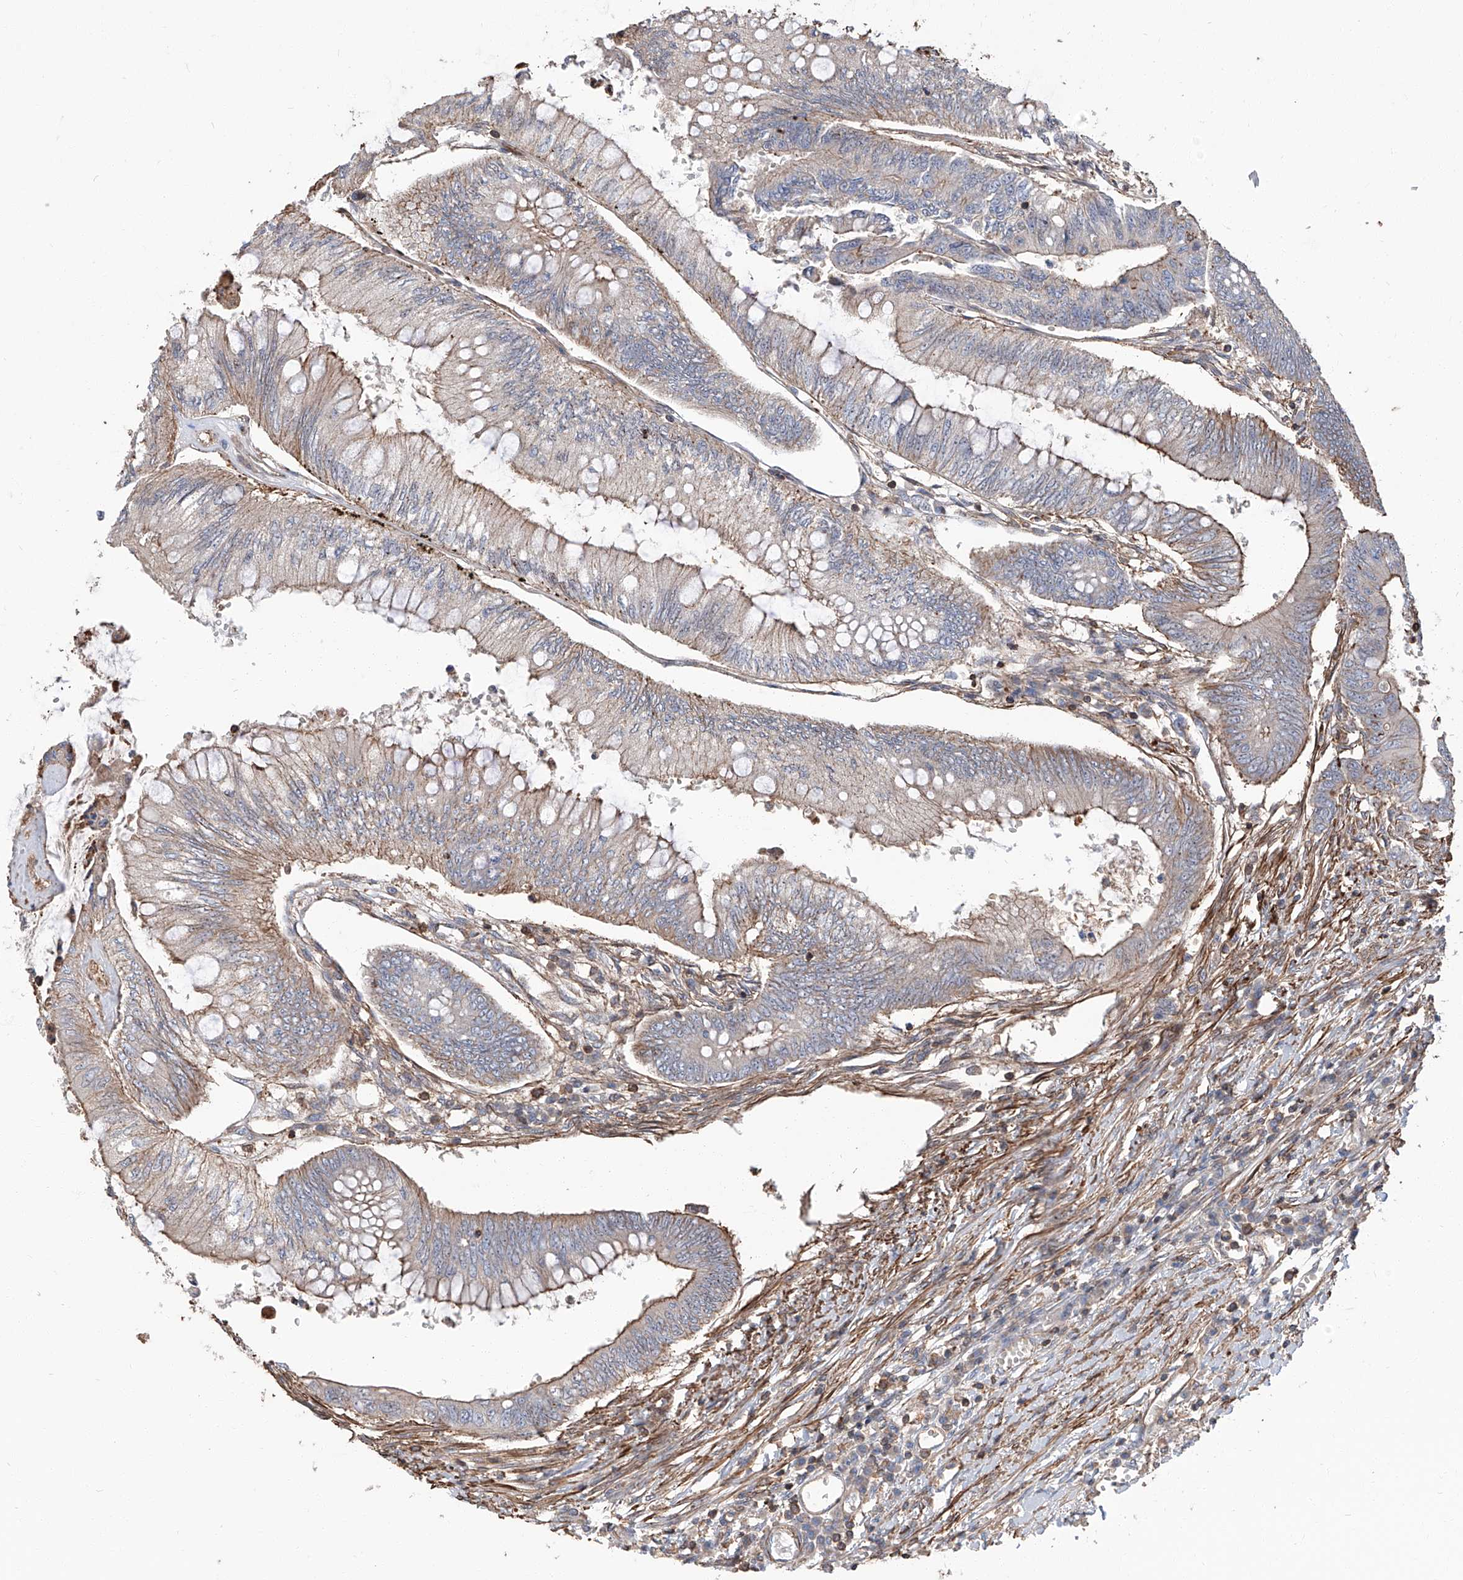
{"staining": {"intensity": "moderate", "quantity": "<25%", "location": "cytoplasmic/membranous"}, "tissue": "colorectal cancer", "cell_type": "Tumor cells", "image_type": "cancer", "snomed": [{"axis": "morphology", "description": "Adenoma, NOS"}, {"axis": "morphology", "description": "Adenocarcinoma, NOS"}, {"axis": "topography", "description": "Colon"}], "caption": "There is low levels of moderate cytoplasmic/membranous positivity in tumor cells of adenocarcinoma (colorectal), as demonstrated by immunohistochemical staining (brown color).", "gene": "PIEZO2", "patient": {"sex": "male", "age": 79}}